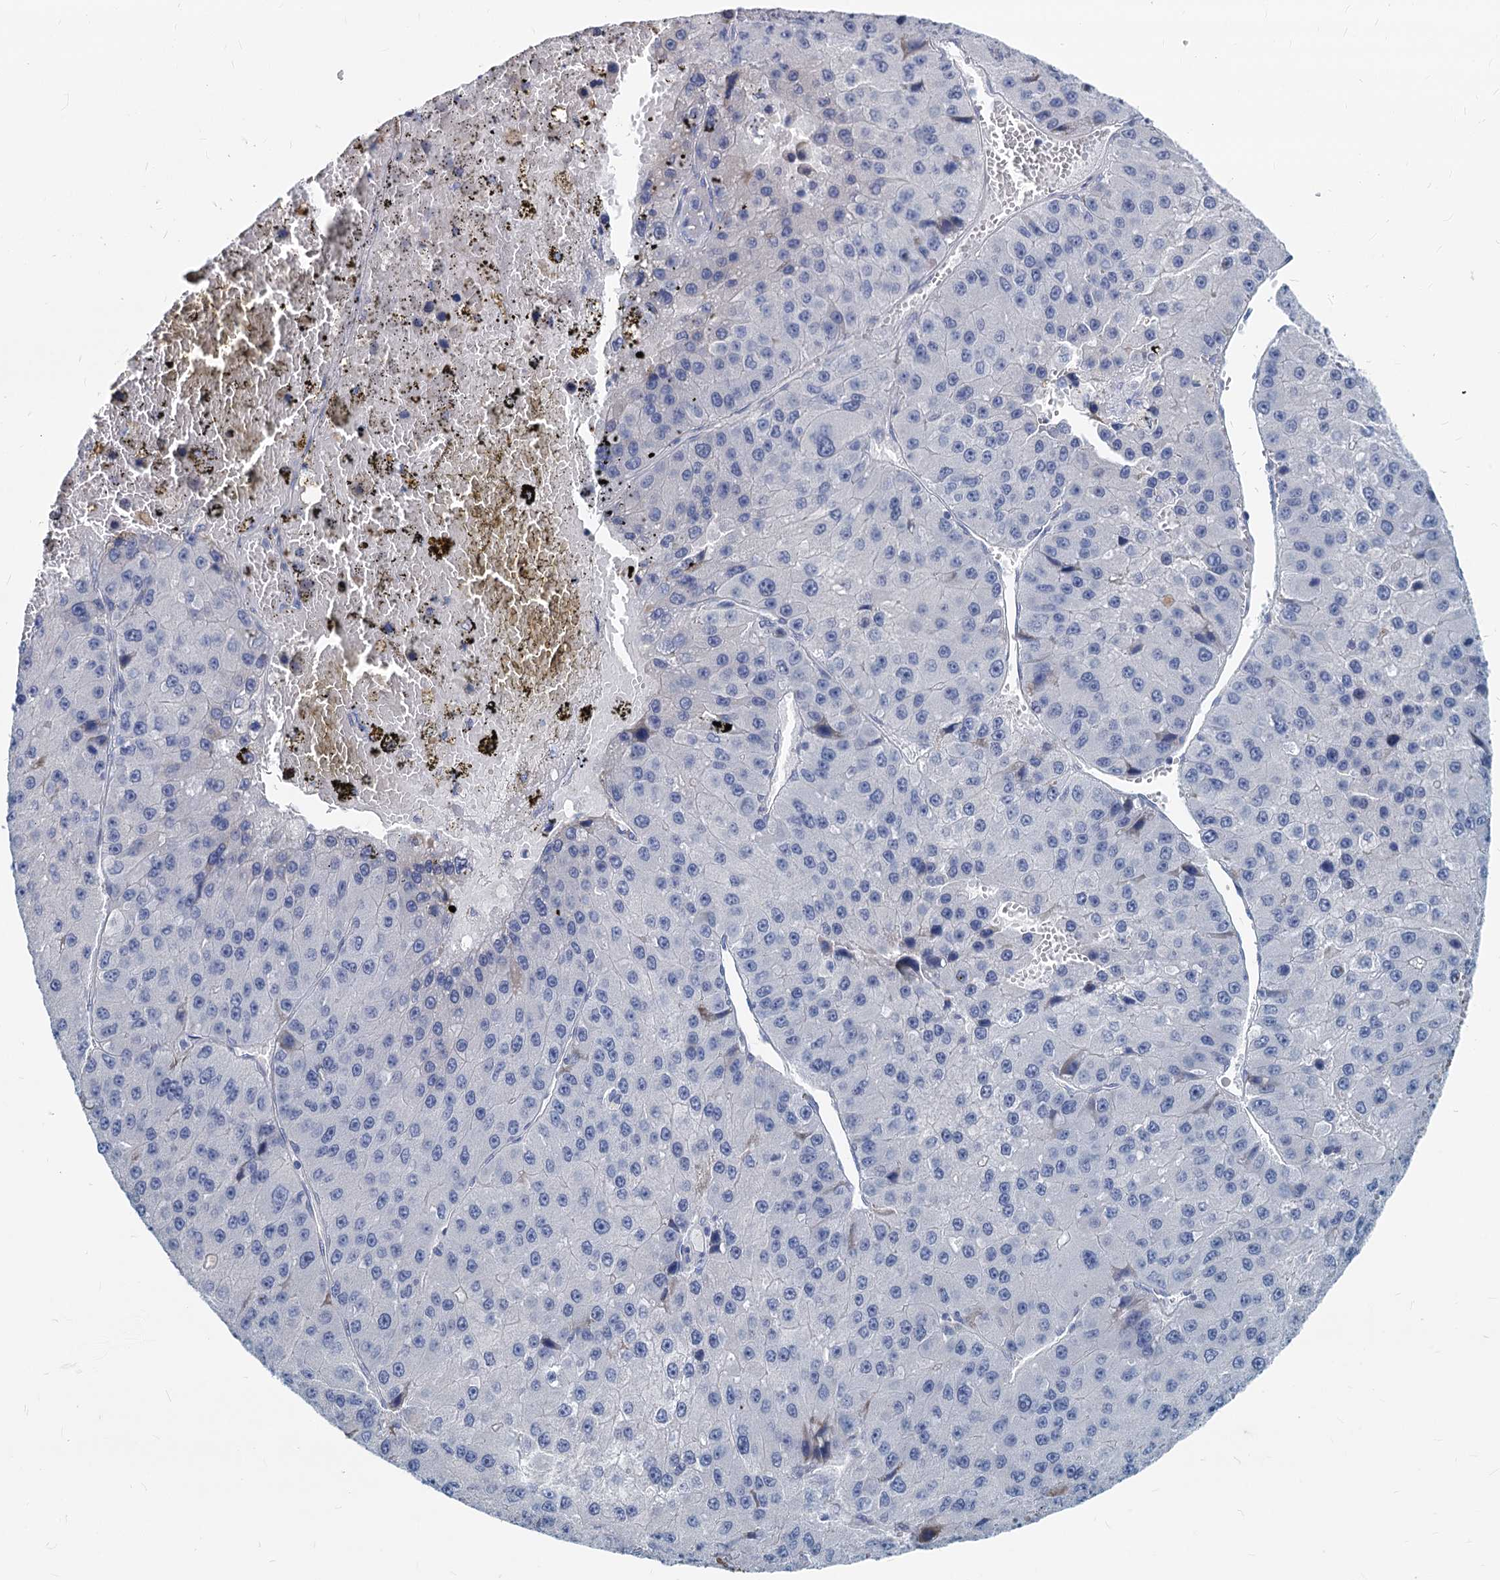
{"staining": {"intensity": "negative", "quantity": "none", "location": "none"}, "tissue": "liver cancer", "cell_type": "Tumor cells", "image_type": "cancer", "snomed": [{"axis": "morphology", "description": "Carcinoma, Hepatocellular, NOS"}, {"axis": "topography", "description": "Liver"}], "caption": "Immunohistochemistry histopathology image of human hepatocellular carcinoma (liver) stained for a protein (brown), which reveals no expression in tumor cells. (DAB IHC, high magnification).", "gene": "GSTM3", "patient": {"sex": "female", "age": 73}}